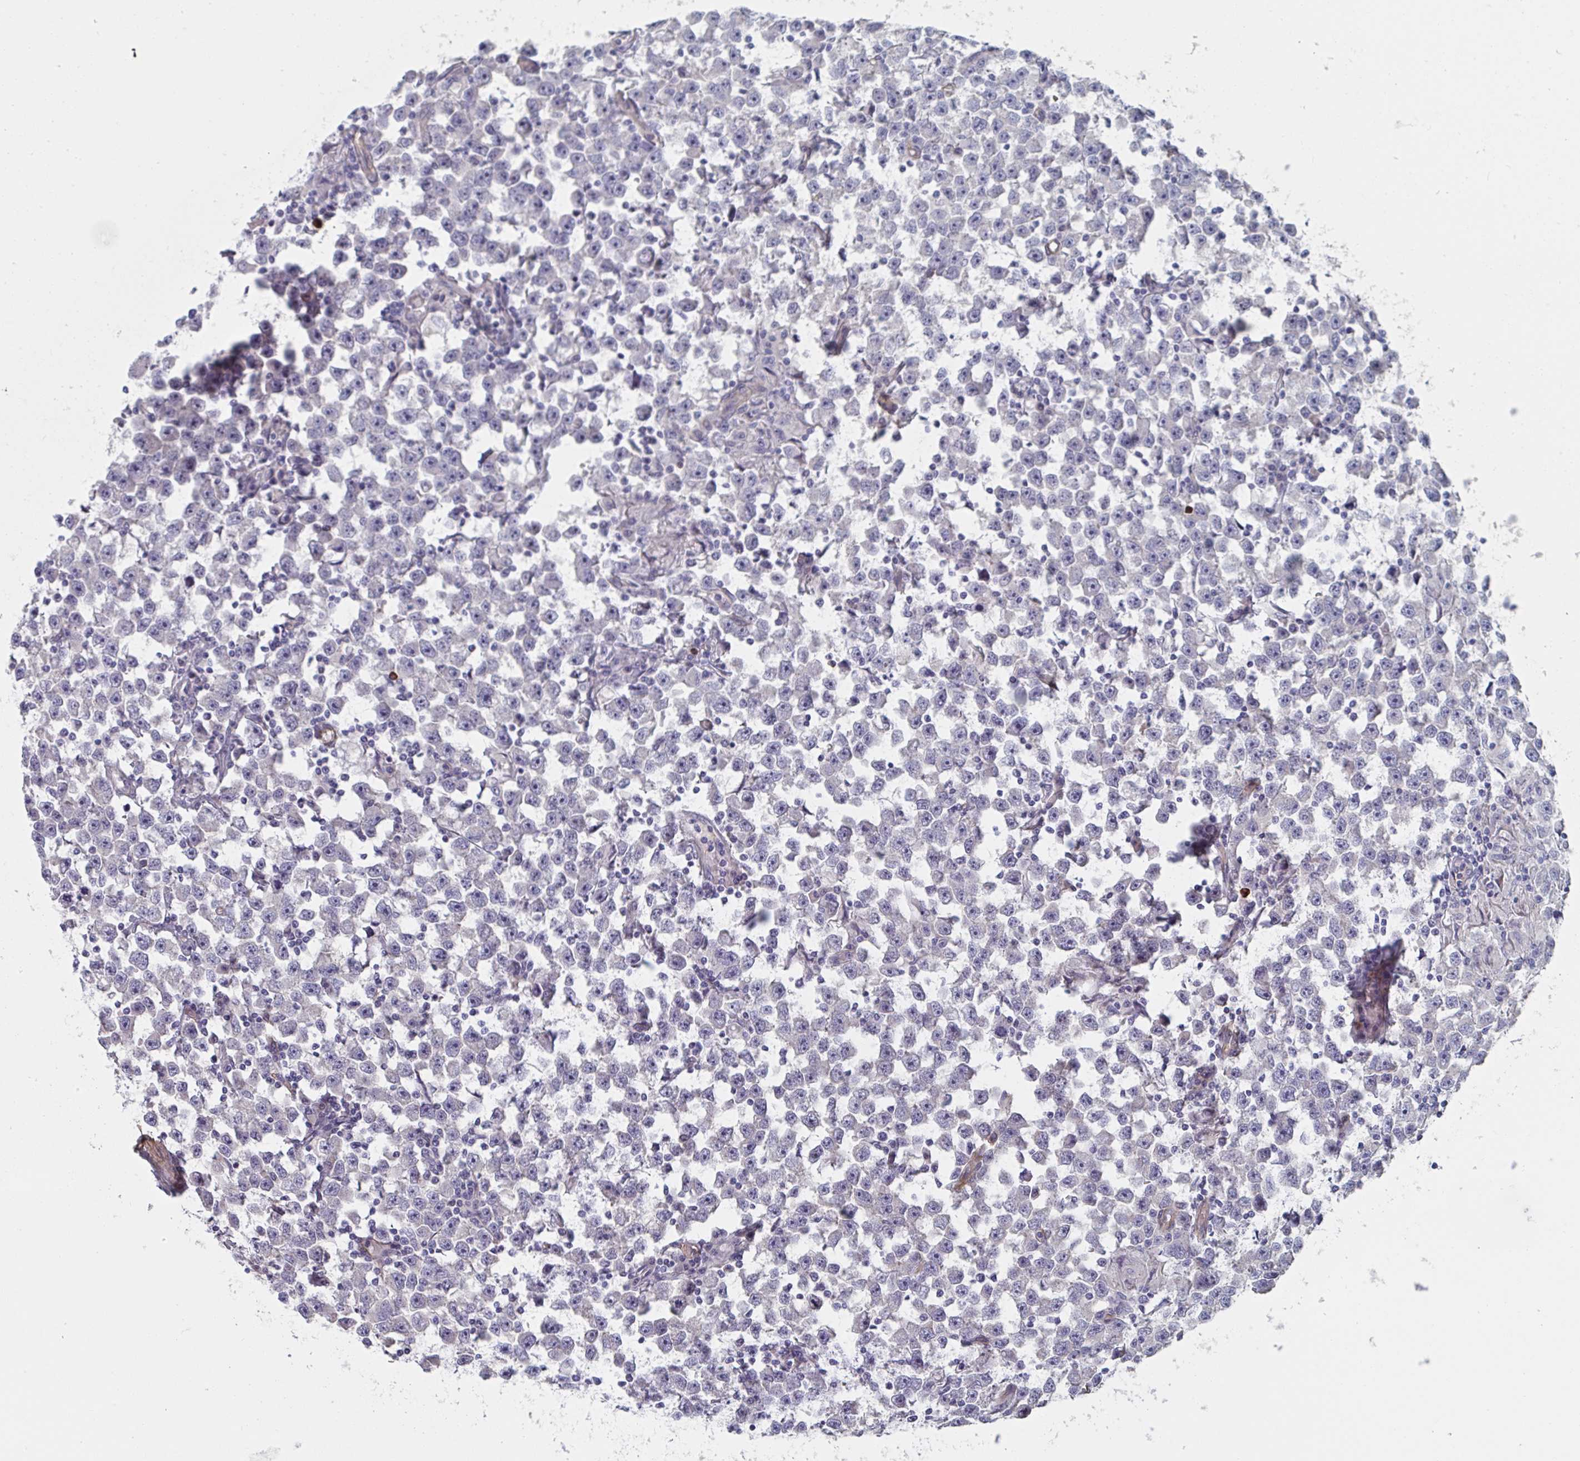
{"staining": {"intensity": "negative", "quantity": "none", "location": "none"}, "tissue": "testis cancer", "cell_type": "Tumor cells", "image_type": "cancer", "snomed": [{"axis": "morphology", "description": "Seminoma, NOS"}, {"axis": "topography", "description": "Testis"}], "caption": "Human testis seminoma stained for a protein using immunohistochemistry displays no positivity in tumor cells.", "gene": "CITED4", "patient": {"sex": "male", "age": 33}}